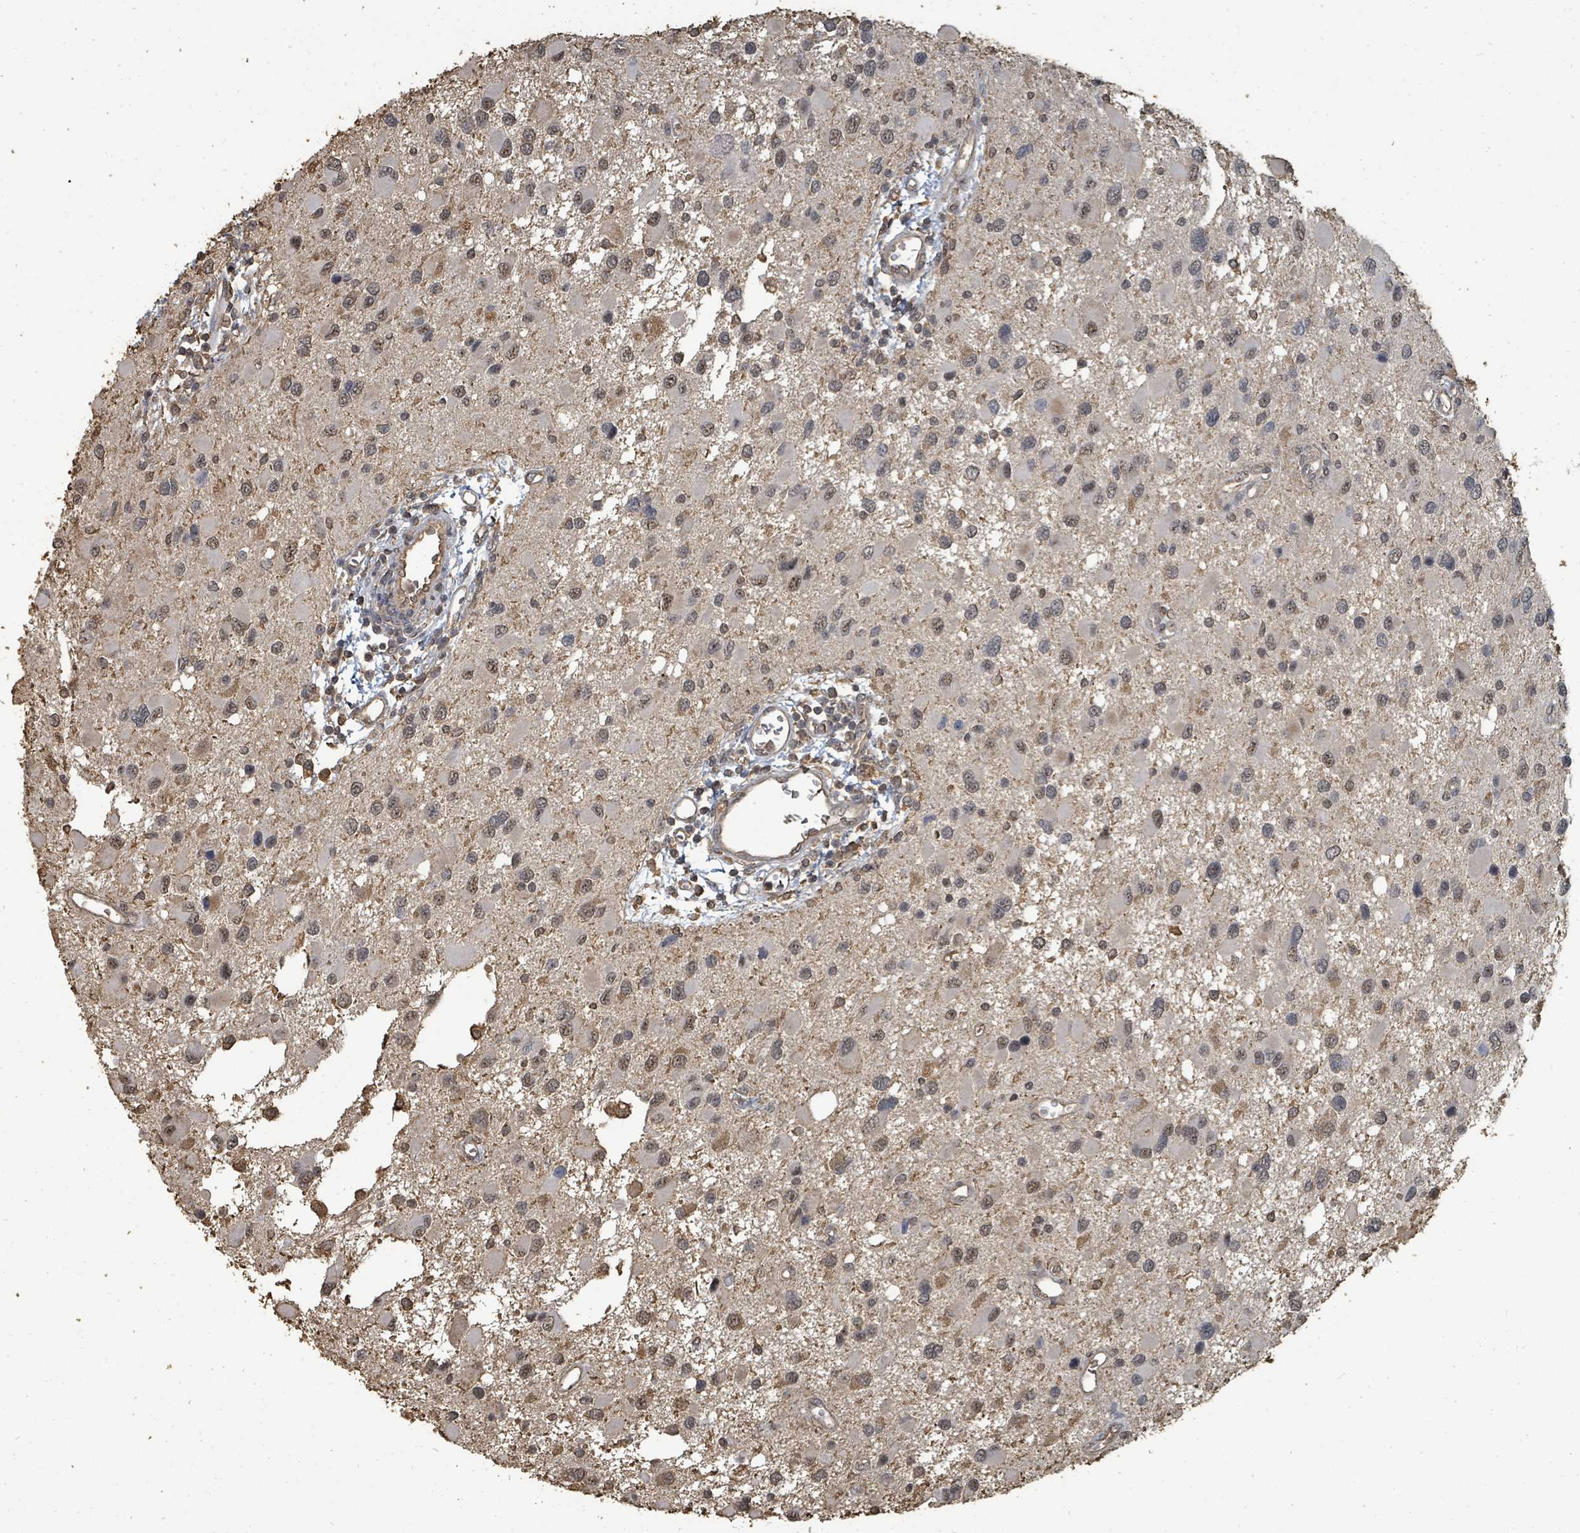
{"staining": {"intensity": "weak", "quantity": ">75%", "location": "cytoplasmic/membranous,nuclear"}, "tissue": "glioma", "cell_type": "Tumor cells", "image_type": "cancer", "snomed": [{"axis": "morphology", "description": "Glioma, malignant, High grade"}, {"axis": "topography", "description": "Brain"}], "caption": "Immunohistochemical staining of human high-grade glioma (malignant) demonstrates low levels of weak cytoplasmic/membranous and nuclear protein staining in approximately >75% of tumor cells.", "gene": "C6orf52", "patient": {"sex": "male", "age": 53}}